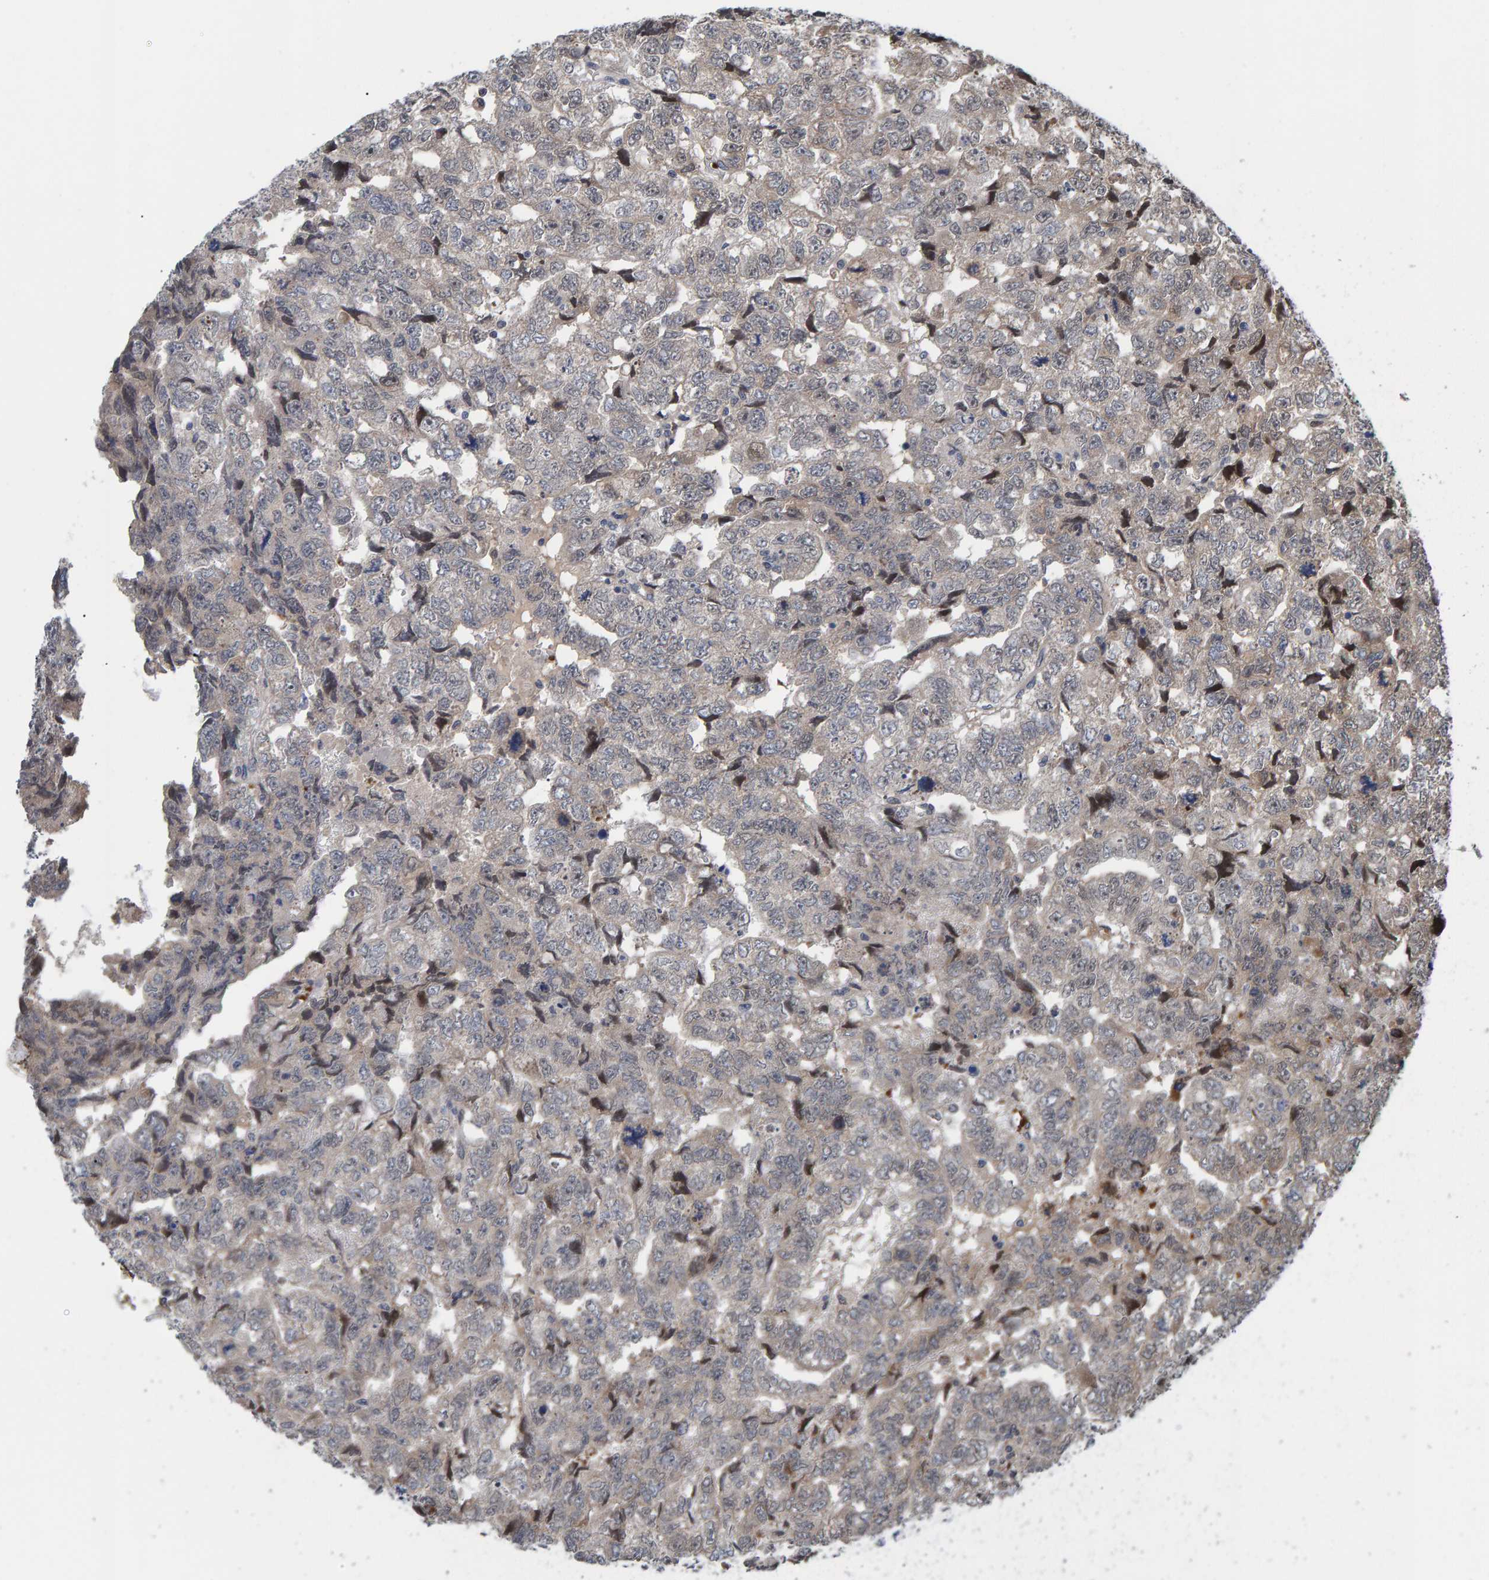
{"staining": {"intensity": "weak", "quantity": "<25%", "location": "cytoplasmic/membranous"}, "tissue": "testis cancer", "cell_type": "Tumor cells", "image_type": "cancer", "snomed": [{"axis": "morphology", "description": "Carcinoma, Embryonal, NOS"}, {"axis": "topography", "description": "Testis"}], "caption": "Protein analysis of embryonal carcinoma (testis) shows no significant staining in tumor cells.", "gene": "MFSD6L", "patient": {"sex": "male", "age": 36}}